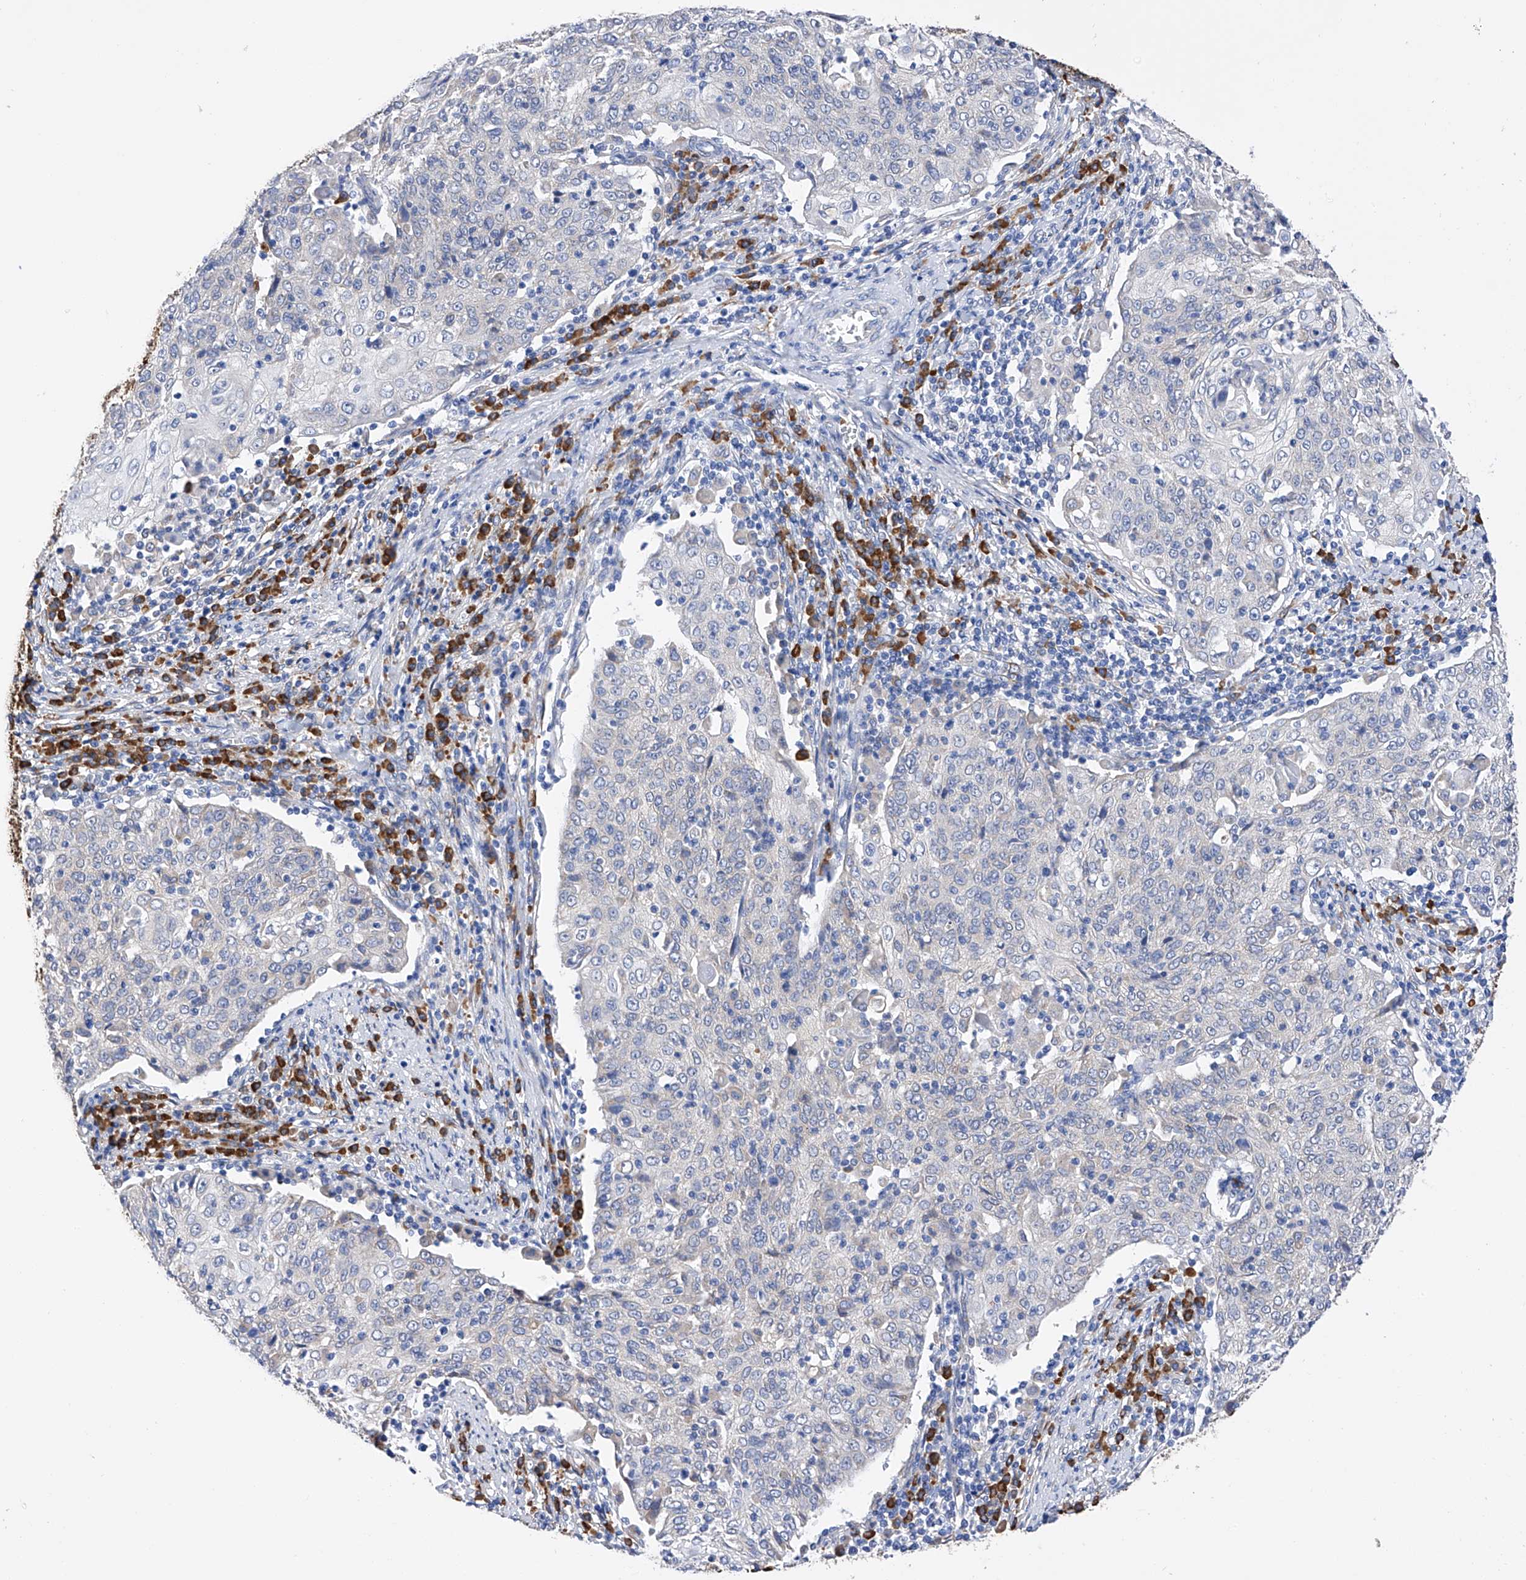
{"staining": {"intensity": "negative", "quantity": "none", "location": "none"}, "tissue": "cervical cancer", "cell_type": "Tumor cells", "image_type": "cancer", "snomed": [{"axis": "morphology", "description": "Squamous cell carcinoma, NOS"}, {"axis": "topography", "description": "Cervix"}], "caption": "The image shows no staining of tumor cells in cervical squamous cell carcinoma.", "gene": "PDIA5", "patient": {"sex": "female", "age": 48}}